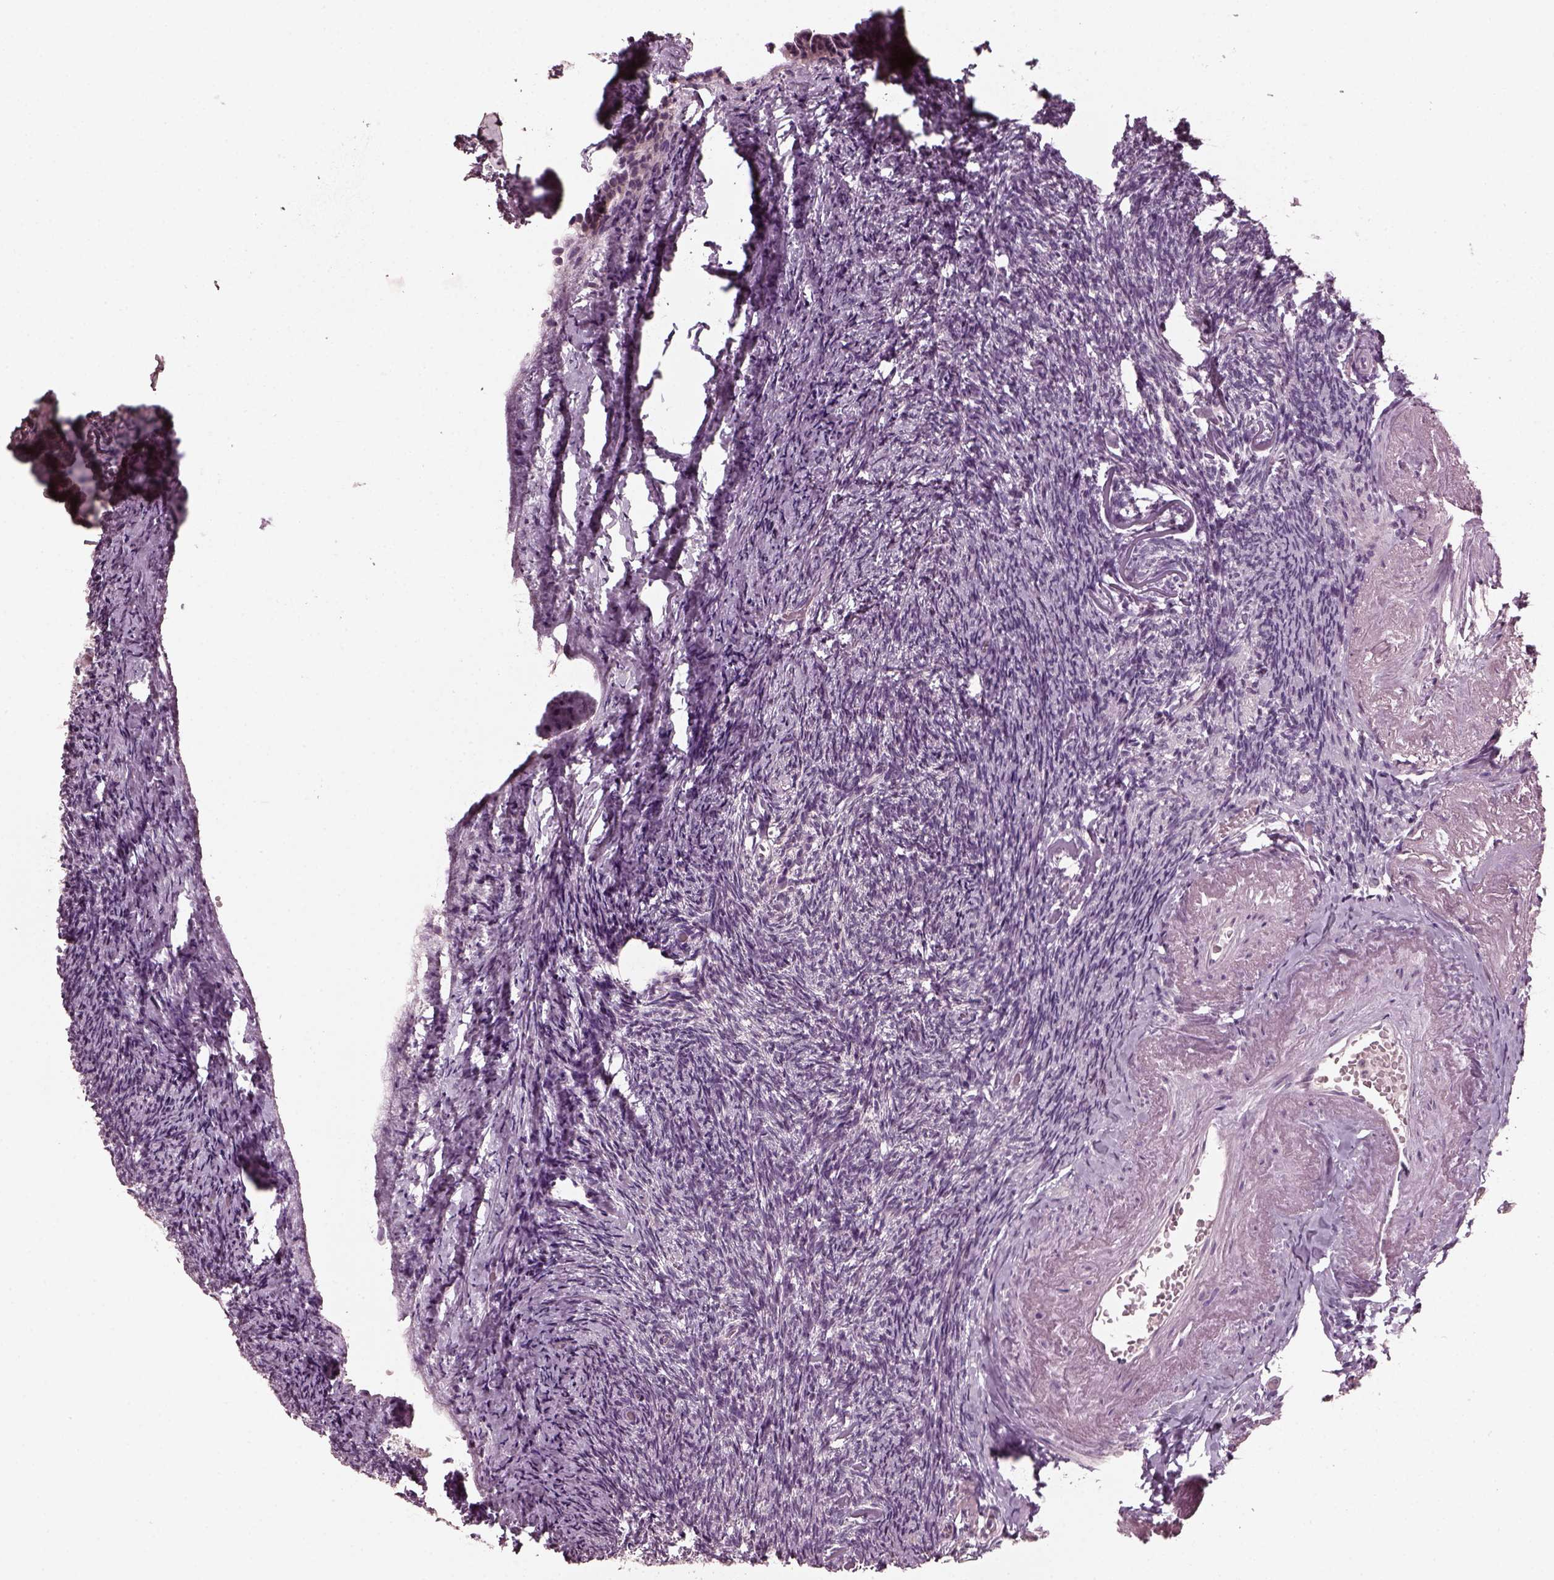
{"staining": {"intensity": "negative", "quantity": "none", "location": "none"}, "tissue": "ovary", "cell_type": "Follicle cells", "image_type": "normal", "snomed": [{"axis": "morphology", "description": "Normal tissue, NOS"}, {"axis": "topography", "description": "Ovary"}], "caption": "DAB immunohistochemical staining of normal human ovary displays no significant staining in follicle cells.", "gene": "RCVRN", "patient": {"sex": "female", "age": 72}}